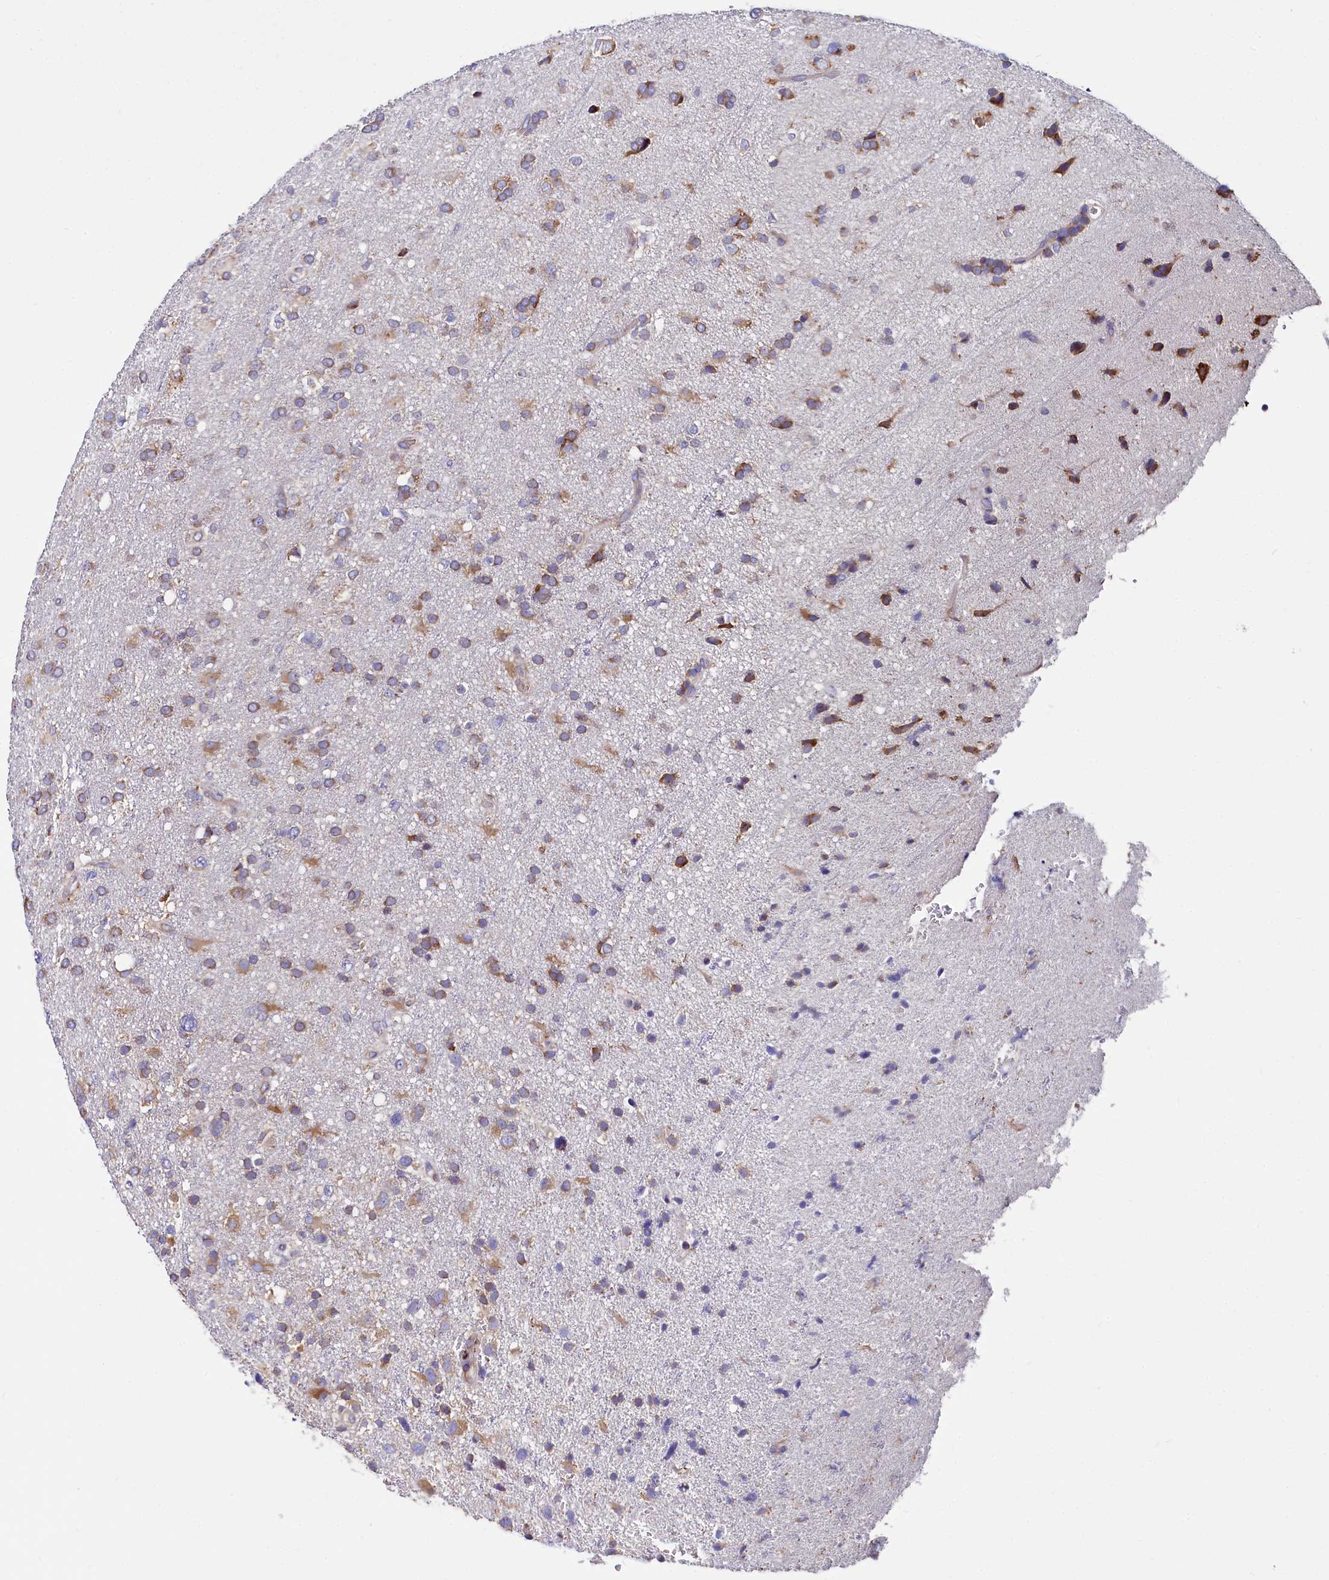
{"staining": {"intensity": "moderate", "quantity": ">75%", "location": "cytoplasmic/membranous"}, "tissue": "glioma", "cell_type": "Tumor cells", "image_type": "cancer", "snomed": [{"axis": "morphology", "description": "Glioma, malignant, High grade"}, {"axis": "topography", "description": "Brain"}], "caption": "Tumor cells demonstrate medium levels of moderate cytoplasmic/membranous expression in about >75% of cells in human malignant high-grade glioma.", "gene": "QARS1", "patient": {"sex": "male", "age": 61}}